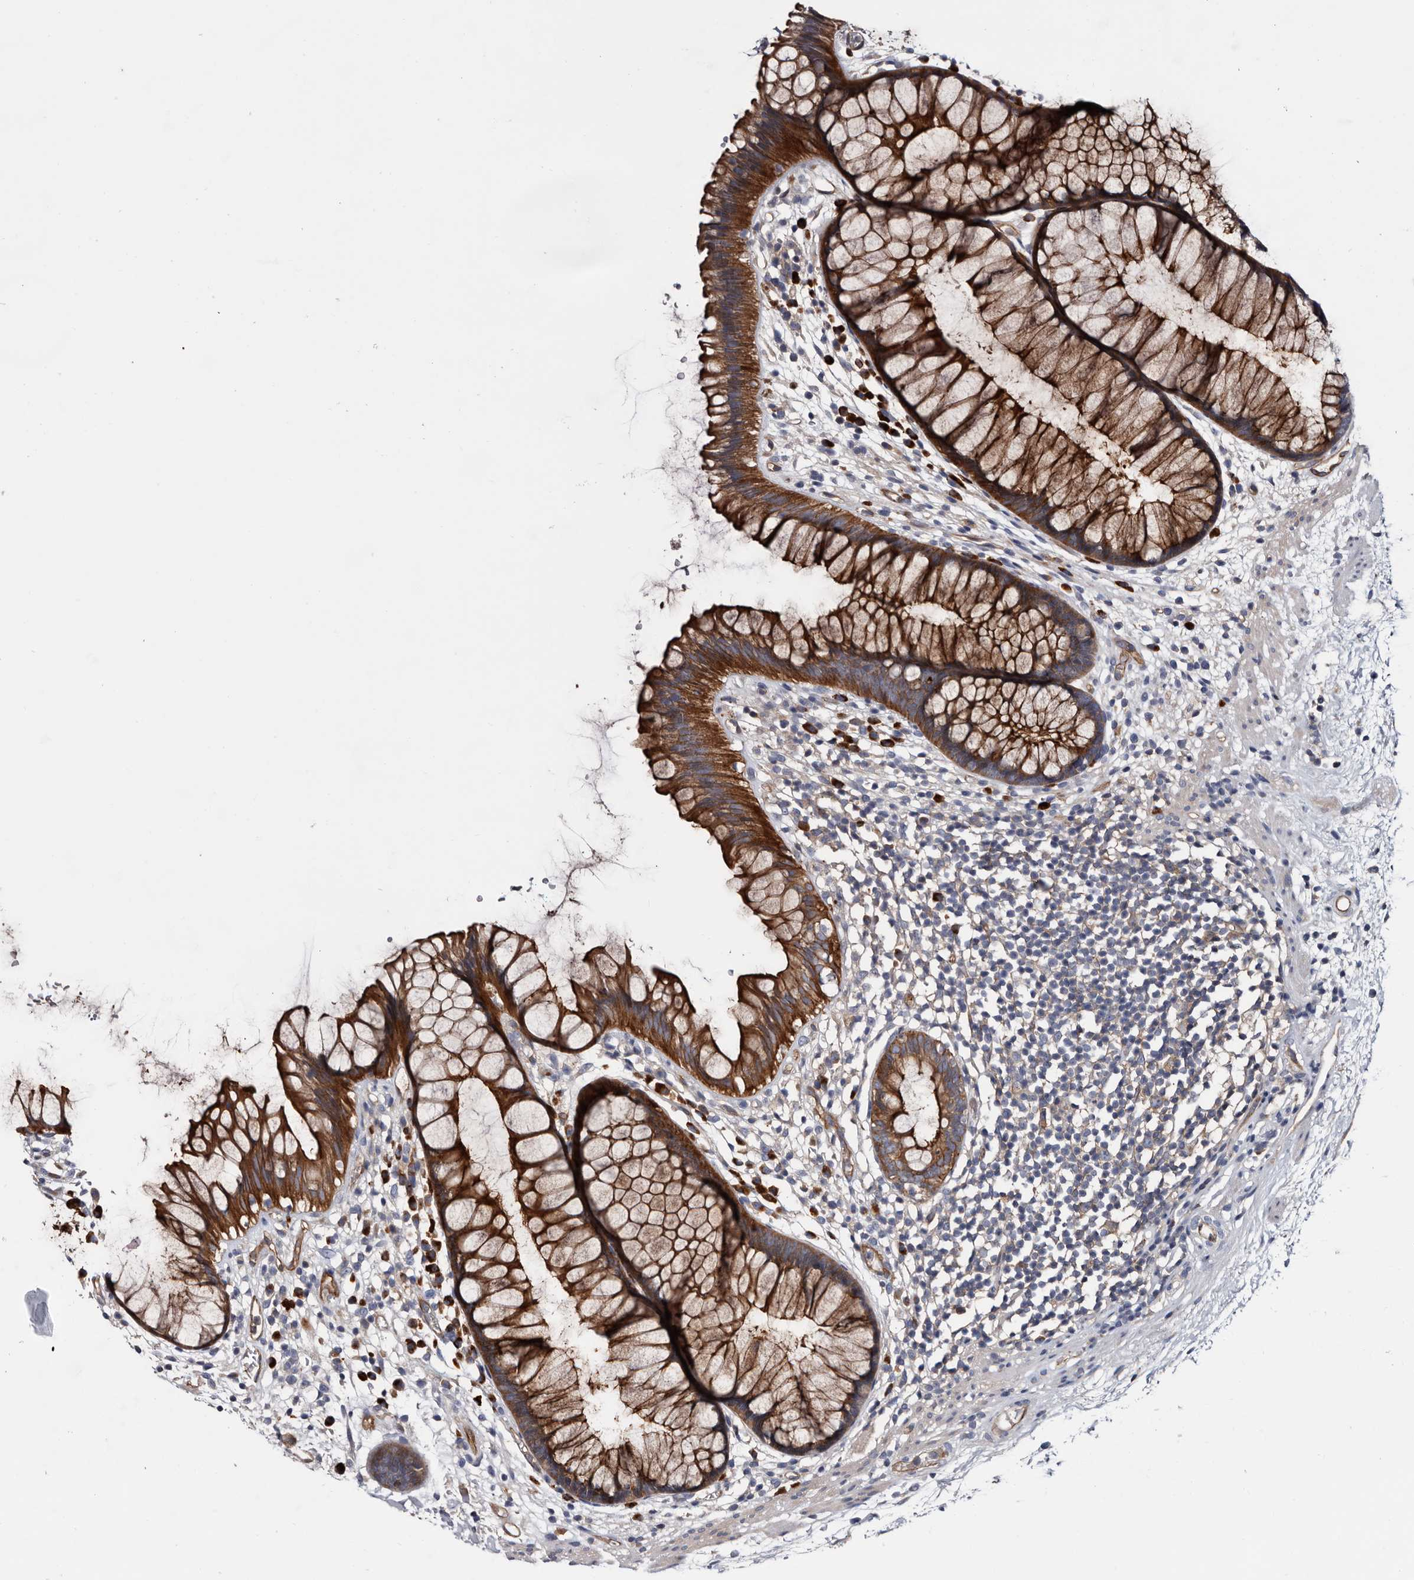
{"staining": {"intensity": "strong", "quantity": ">75%", "location": "cytoplasmic/membranous"}, "tissue": "rectum", "cell_type": "Glandular cells", "image_type": "normal", "snomed": [{"axis": "morphology", "description": "Normal tissue, NOS"}, {"axis": "topography", "description": "Rectum"}], "caption": "This micrograph reveals immunohistochemistry staining of benign human rectum, with high strong cytoplasmic/membranous positivity in about >75% of glandular cells.", "gene": "TSPAN17", "patient": {"sex": "male", "age": 51}}